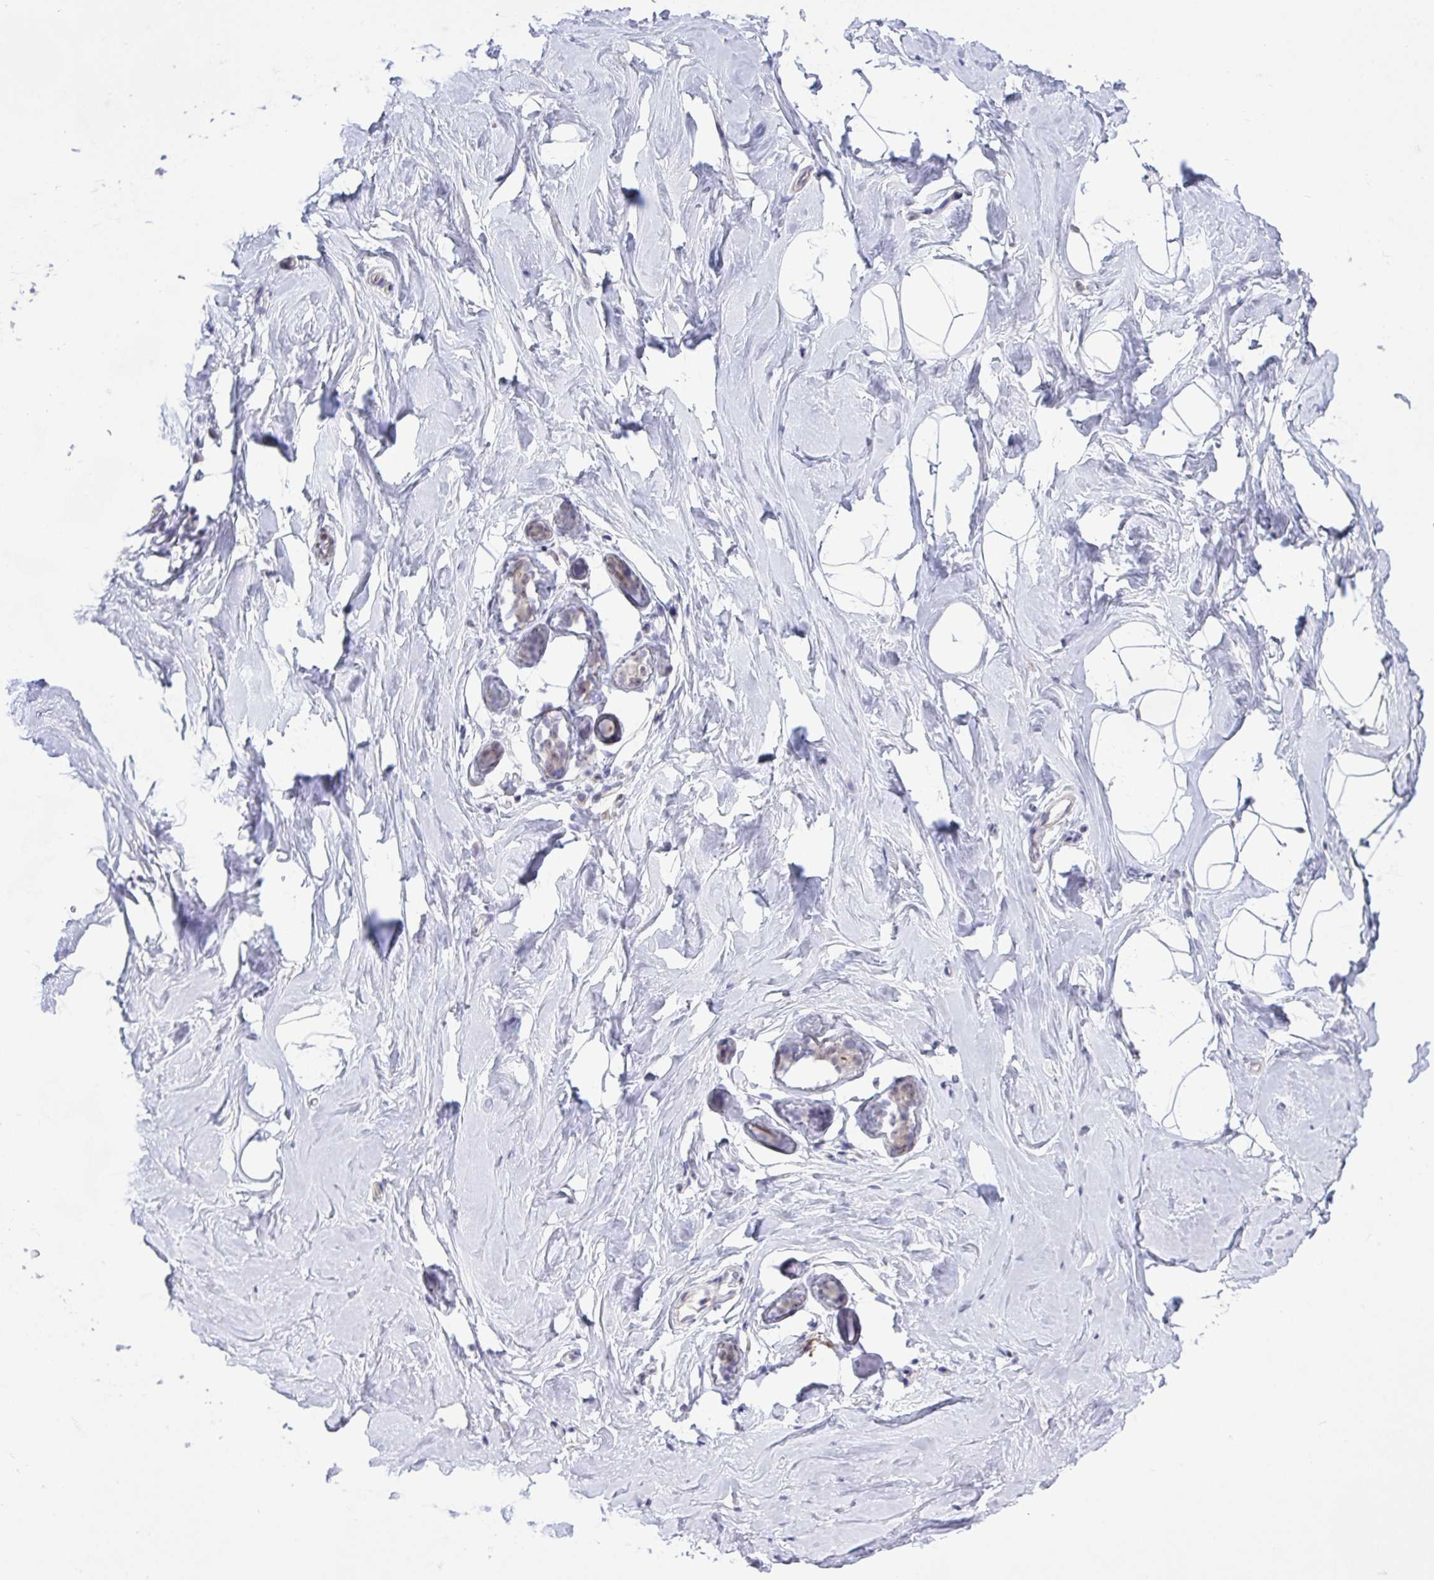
{"staining": {"intensity": "negative", "quantity": "none", "location": "none"}, "tissue": "breast", "cell_type": "Adipocytes", "image_type": "normal", "snomed": [{"axis": "morphology", "description": "Normal tissue, NOS"}, {"axis": "topography", "description": "Breast"}], "caption": "This histopathology image is of unremarkable breast stained with IHC to label a protein in brown with the nuclei are counter-stained blue. There is no positivity in adipocytes. (IHC, brightfield microscopy, high magnification).", "gene": "HMBOX1", "patient": {"sex": "female", "age": 32}}